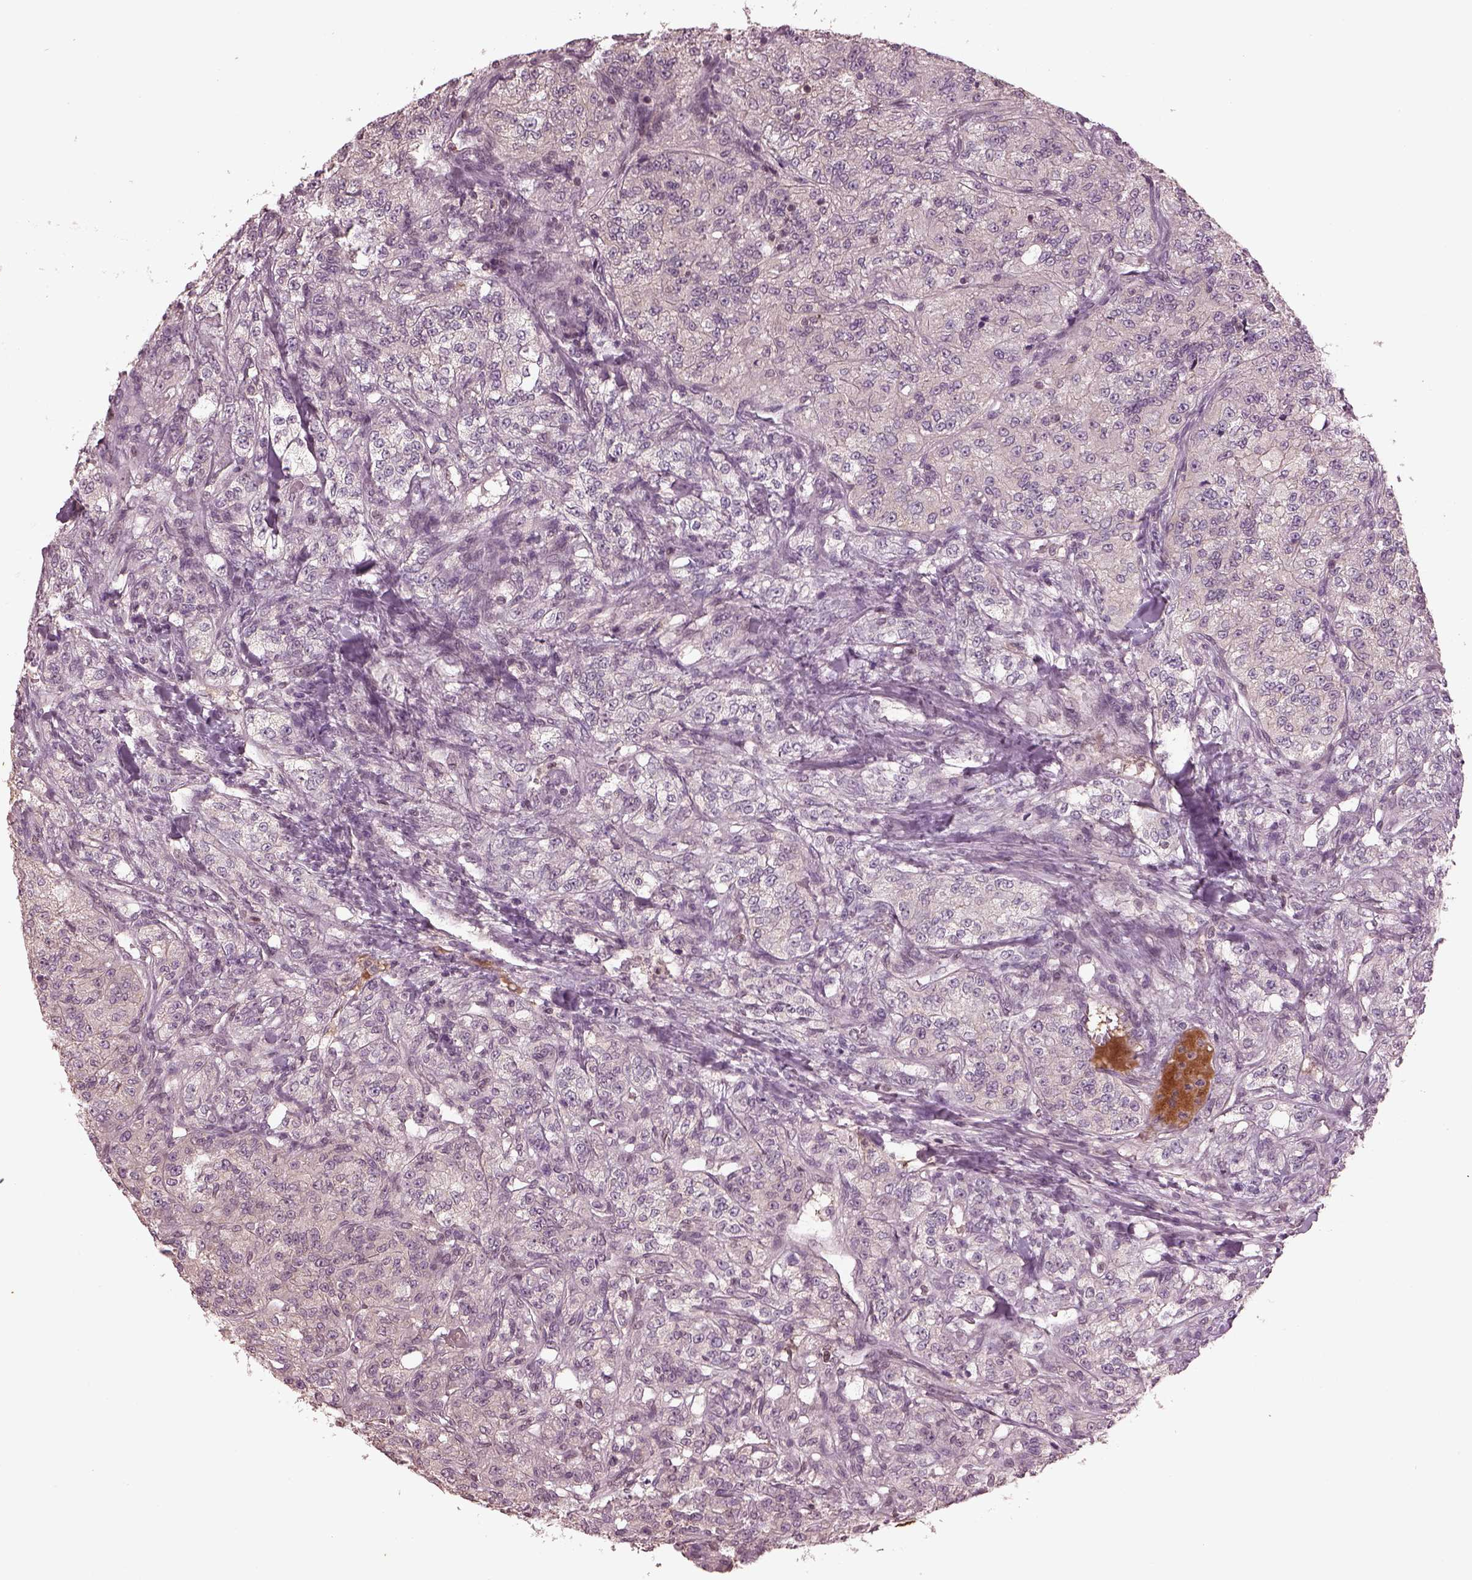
{"staining": {"intensity": "negative", "quantity": "none", "location": "none"}, "tissue": "renal cancer", "cell_type": "Tumor cells", "image_type": "cancer", "snomed": [{"axis": "morphology", "description": "Adenocarcinoma, NOS"}, {"axis": "topography", "description": "Kidney"}], "caption": "Tumor cells are negative for brown protein staining in renal adenocarcinoma. (DAB immunohistochemistry, high magnification).", "gene": "PTX4", "patient": {"sex": "female", "age": 63}}